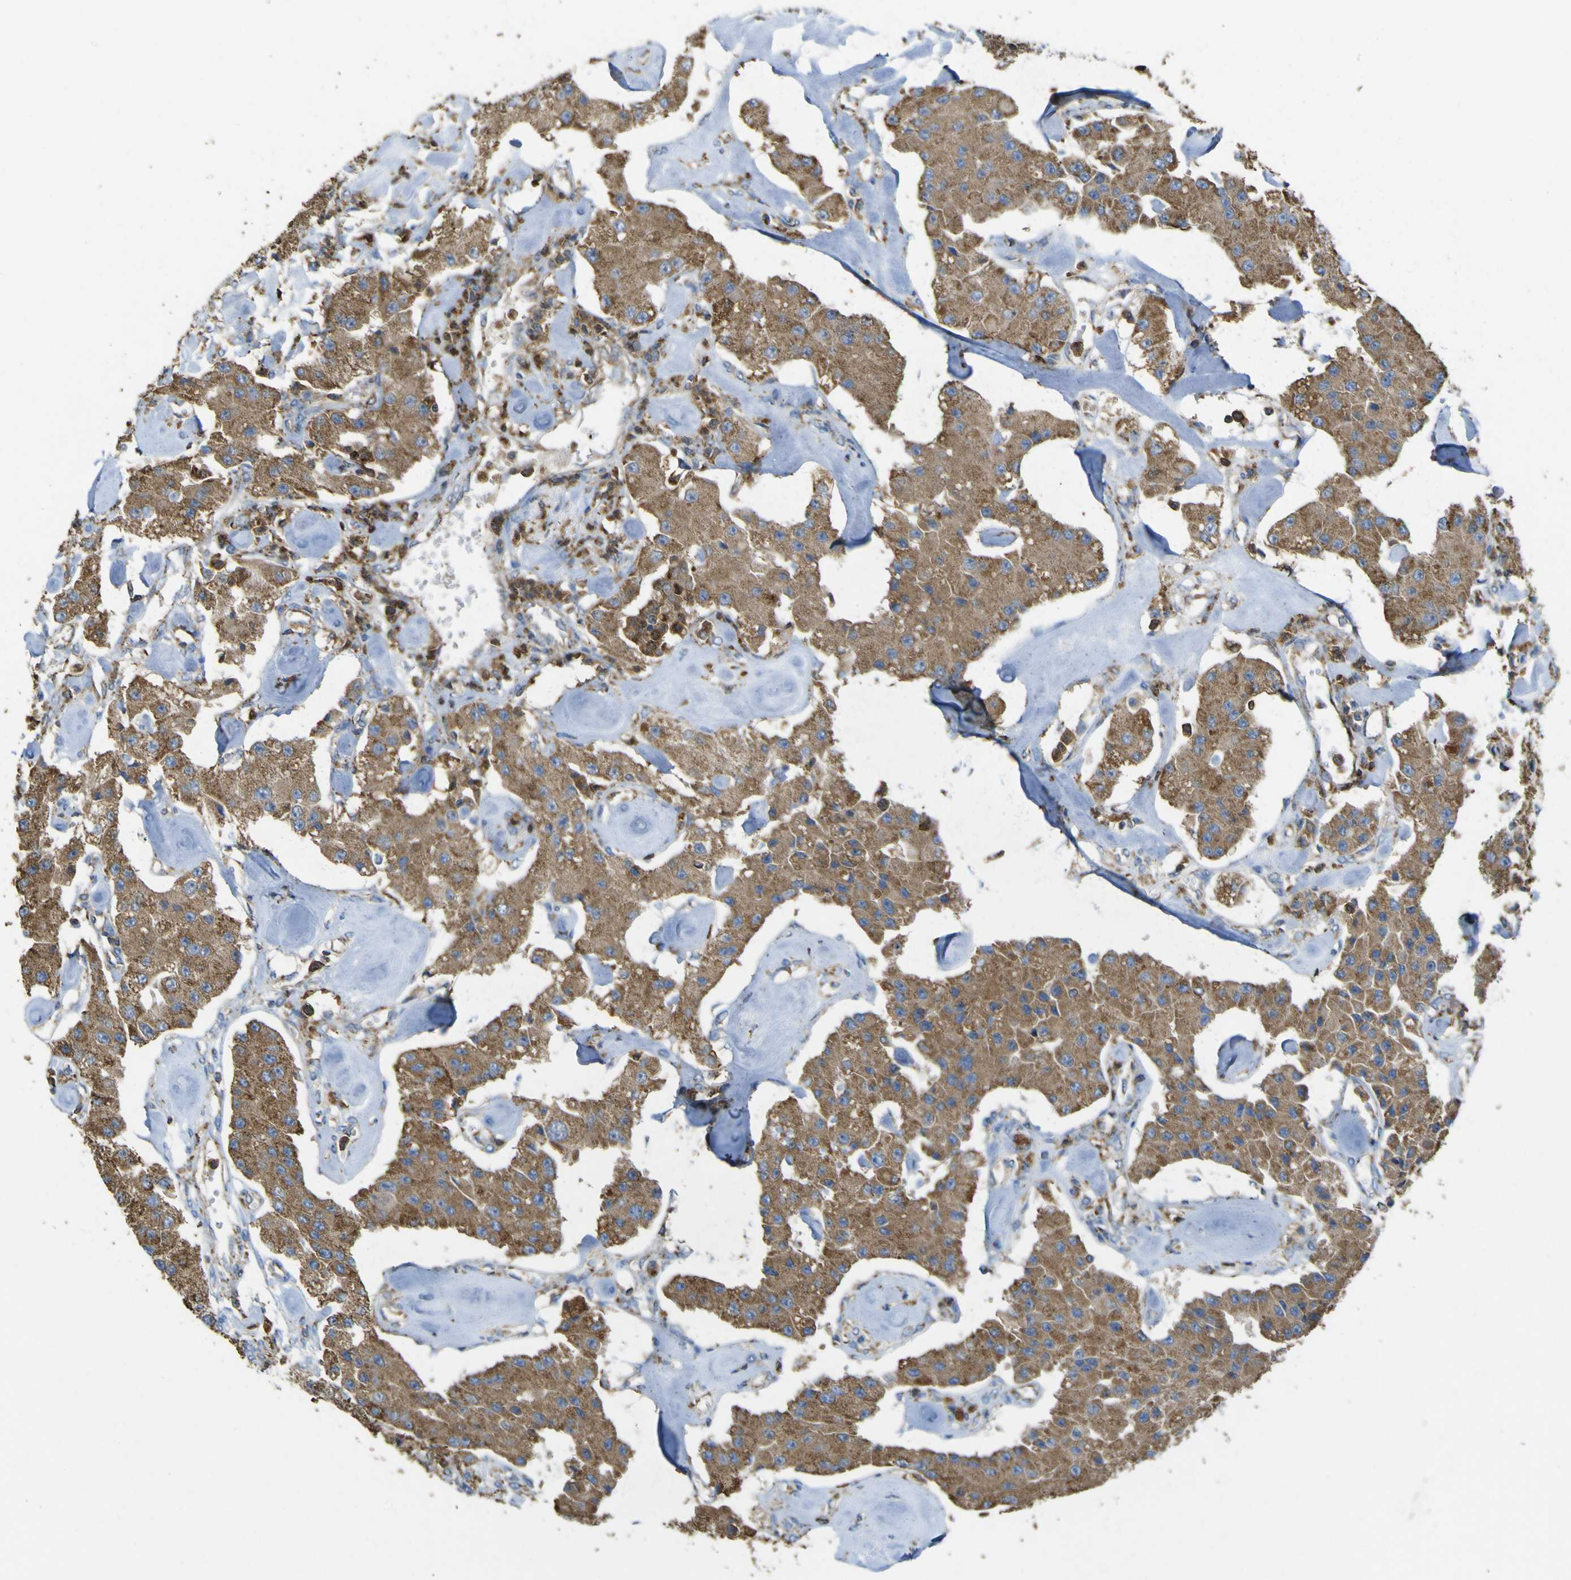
{"staining": {"intensity": "strong", "quantity": ">75%", "location": "cytoplasmic/membranous"}, "tissue": "carcinoid", "cell_type": "Tumor cells", "image_type": "cancer", "snomed": [{"axis": "morphology", "description": "Carcinoid, malignant, NOS"}, {"axis": "topography", "description": "Pancreas"}], "caption": "Protein staining of carcinoid tissue reveals strong cytoplasmic/membranous expression in about >75% of tumor cells.", "gene": "ACSL3", "patient": {"sex": "male", "age": 41}}